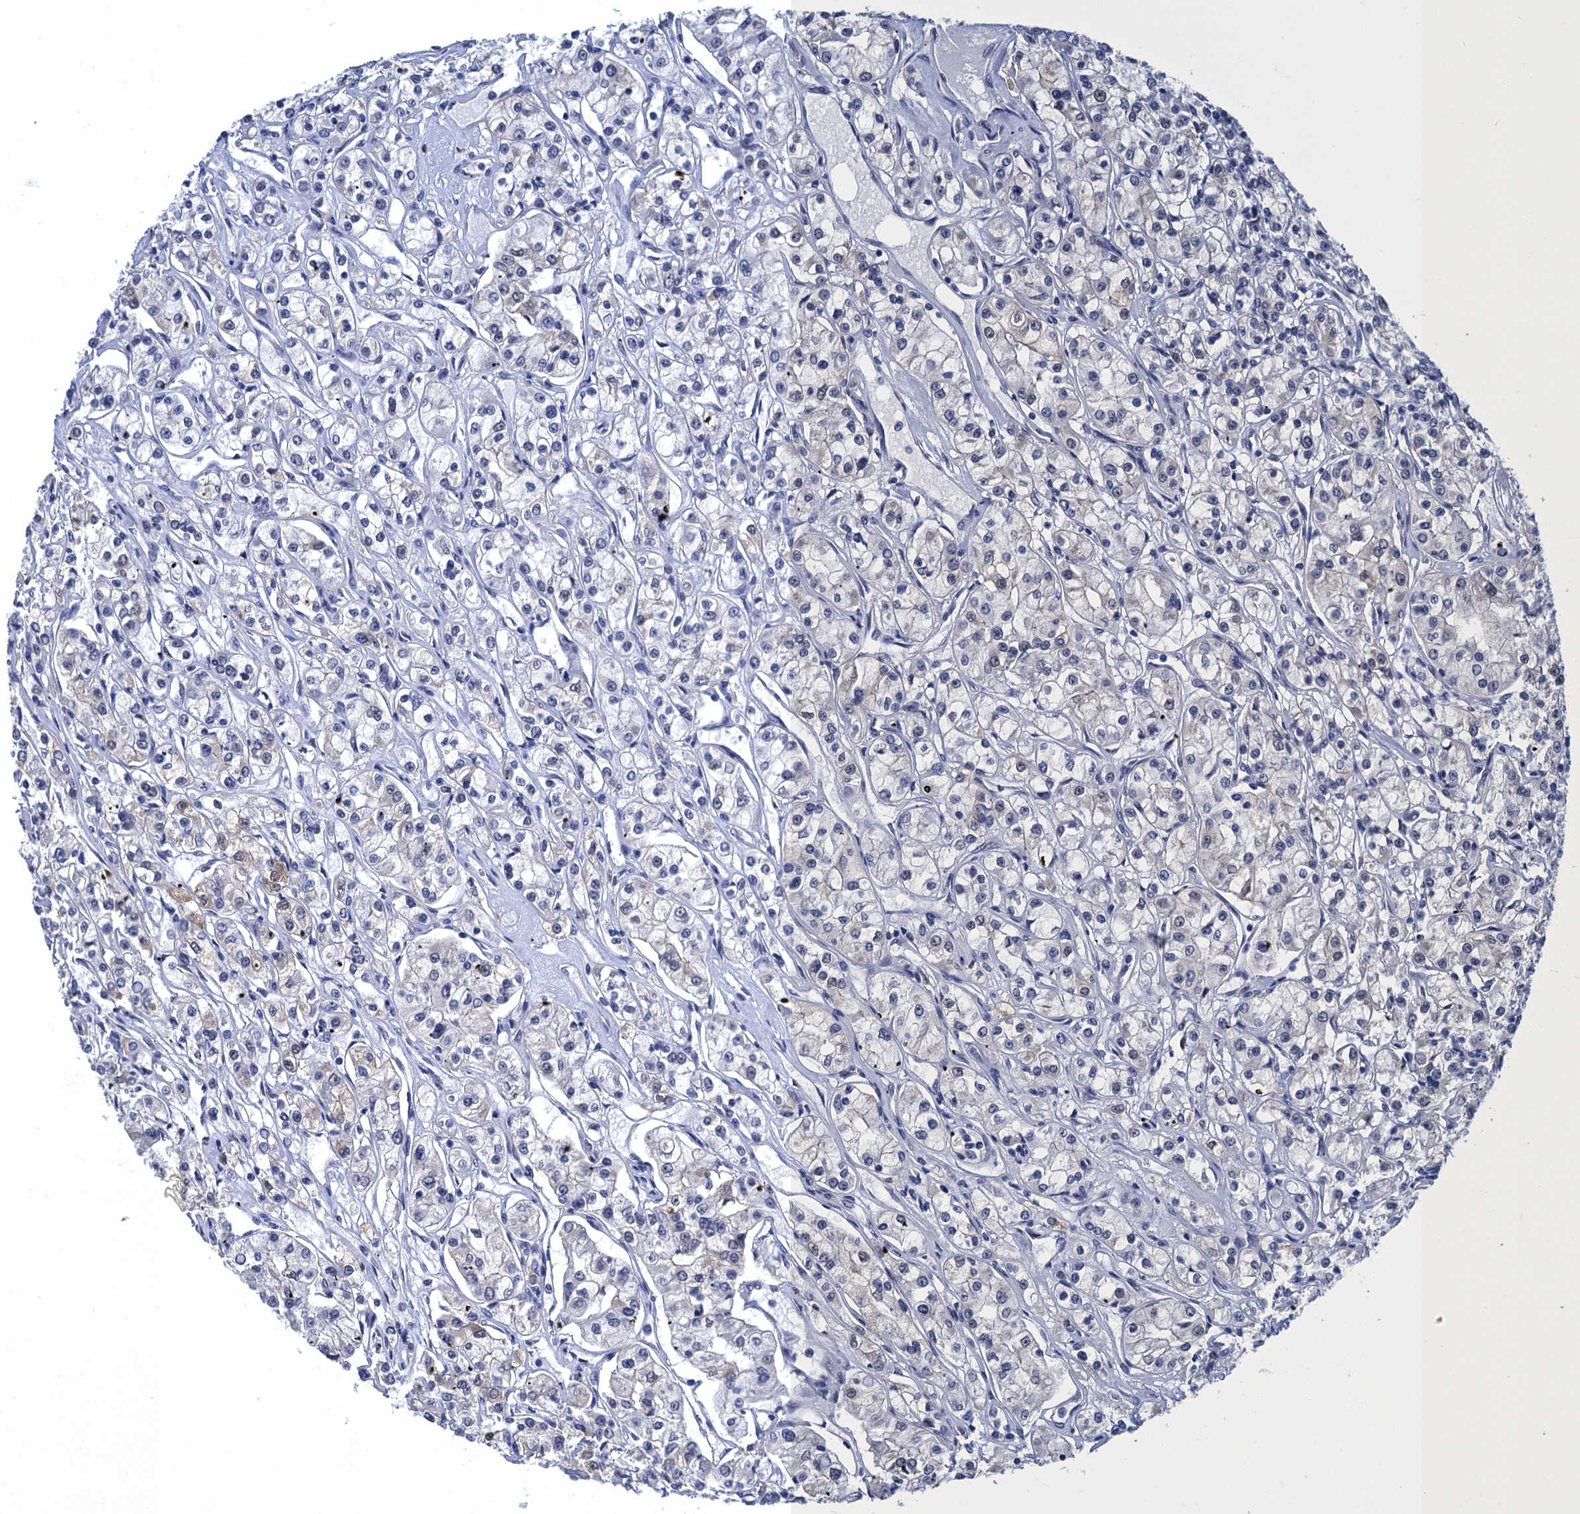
{"staining": {"intensity": "weak", "quantity": "25%-75%", "location": "cytoplasmic/membranous"}, "tissue": "renal cancer", "cell_type": "Tumor cells", "image_type": "cancer", "snomed": [{"axis": "morphology", "description": "Adenocarcinoma, NOS"}, {"axis": "topography", "description": "Kidney"}], "caption": "High-power microscopy captured an IHC photomicrograph of adenocarcinoma (renal), revealing weak cytoplasmic/membranous staining in approximately 25%-75% of tumor cells.", "gene": "GINS3", "patient": {"sex": "female", "age": 59}}